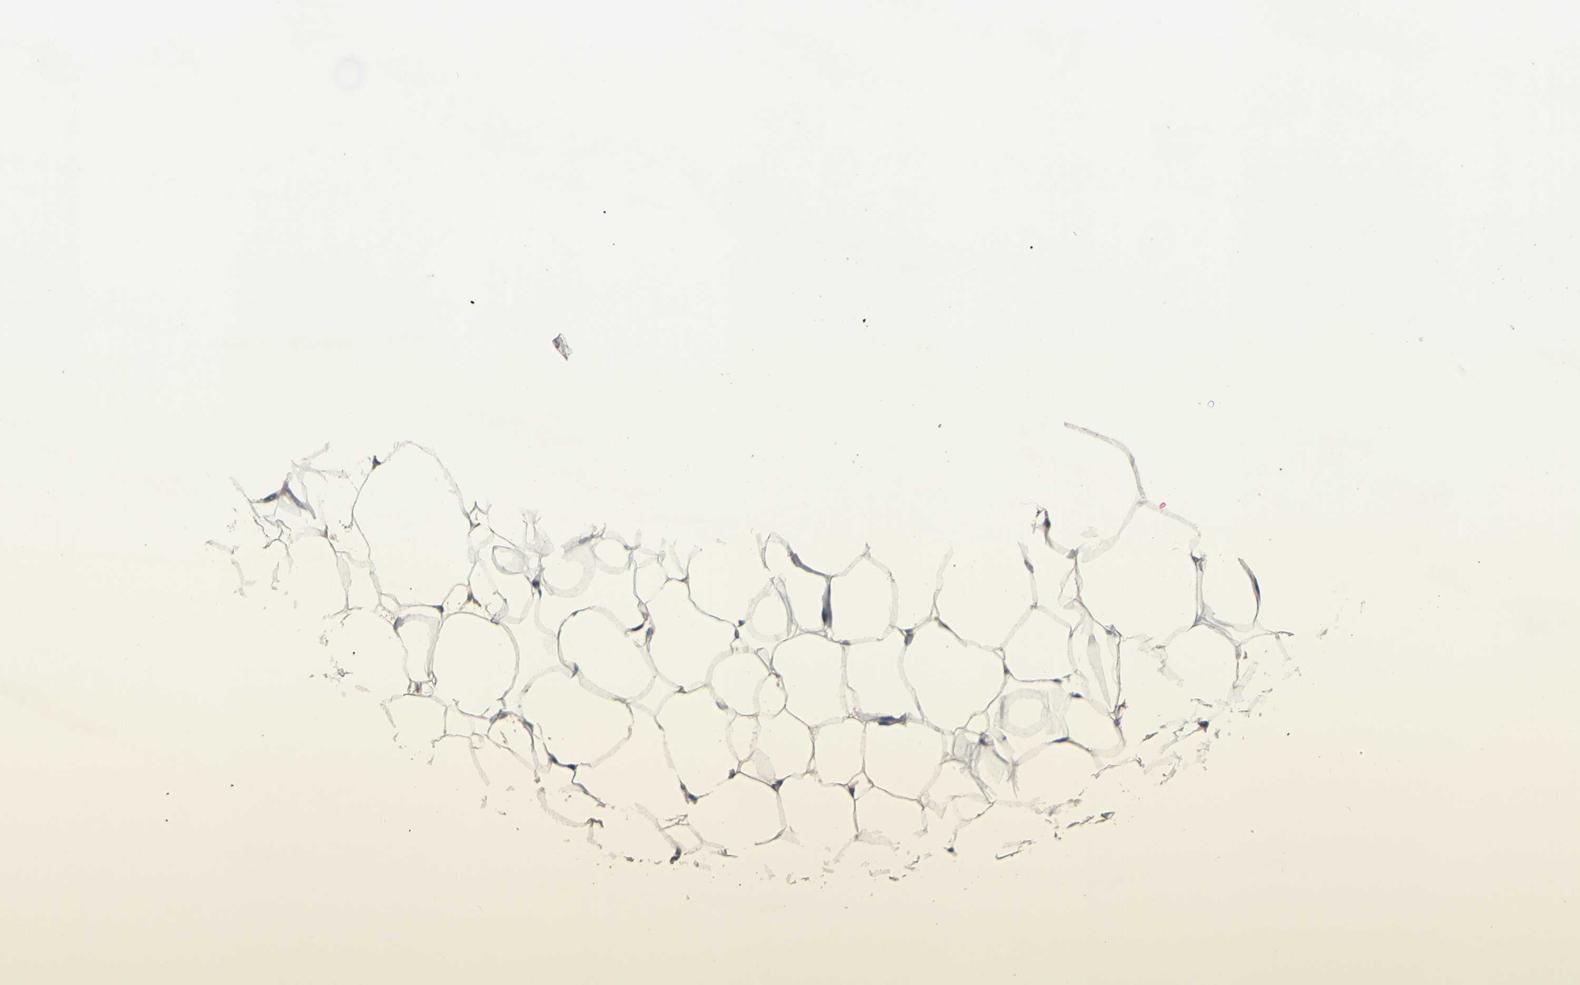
{"staining": {"intensity": "weak", "quantity": "25%-75%", "location": "cytoplasmic/membranous"}, "tissue": "adipose tissue", "cell_type": "Adipocytes", "image_type": "normal", "snomed": [{"axis": "morphology", "description": "Normal tissue, NOS"}, {"axis": "topography", "description": "Breast"}, {"axis": "topography", "description": "Adipose tissue"}], "caption": "Protein staining displays weak cytoplasmic/membranous positivity in approximately 25%-75% of adipocytes in benign adipose tissue.", "gene": "LHX9", "patient": {"sex": "female", "age": 25}}